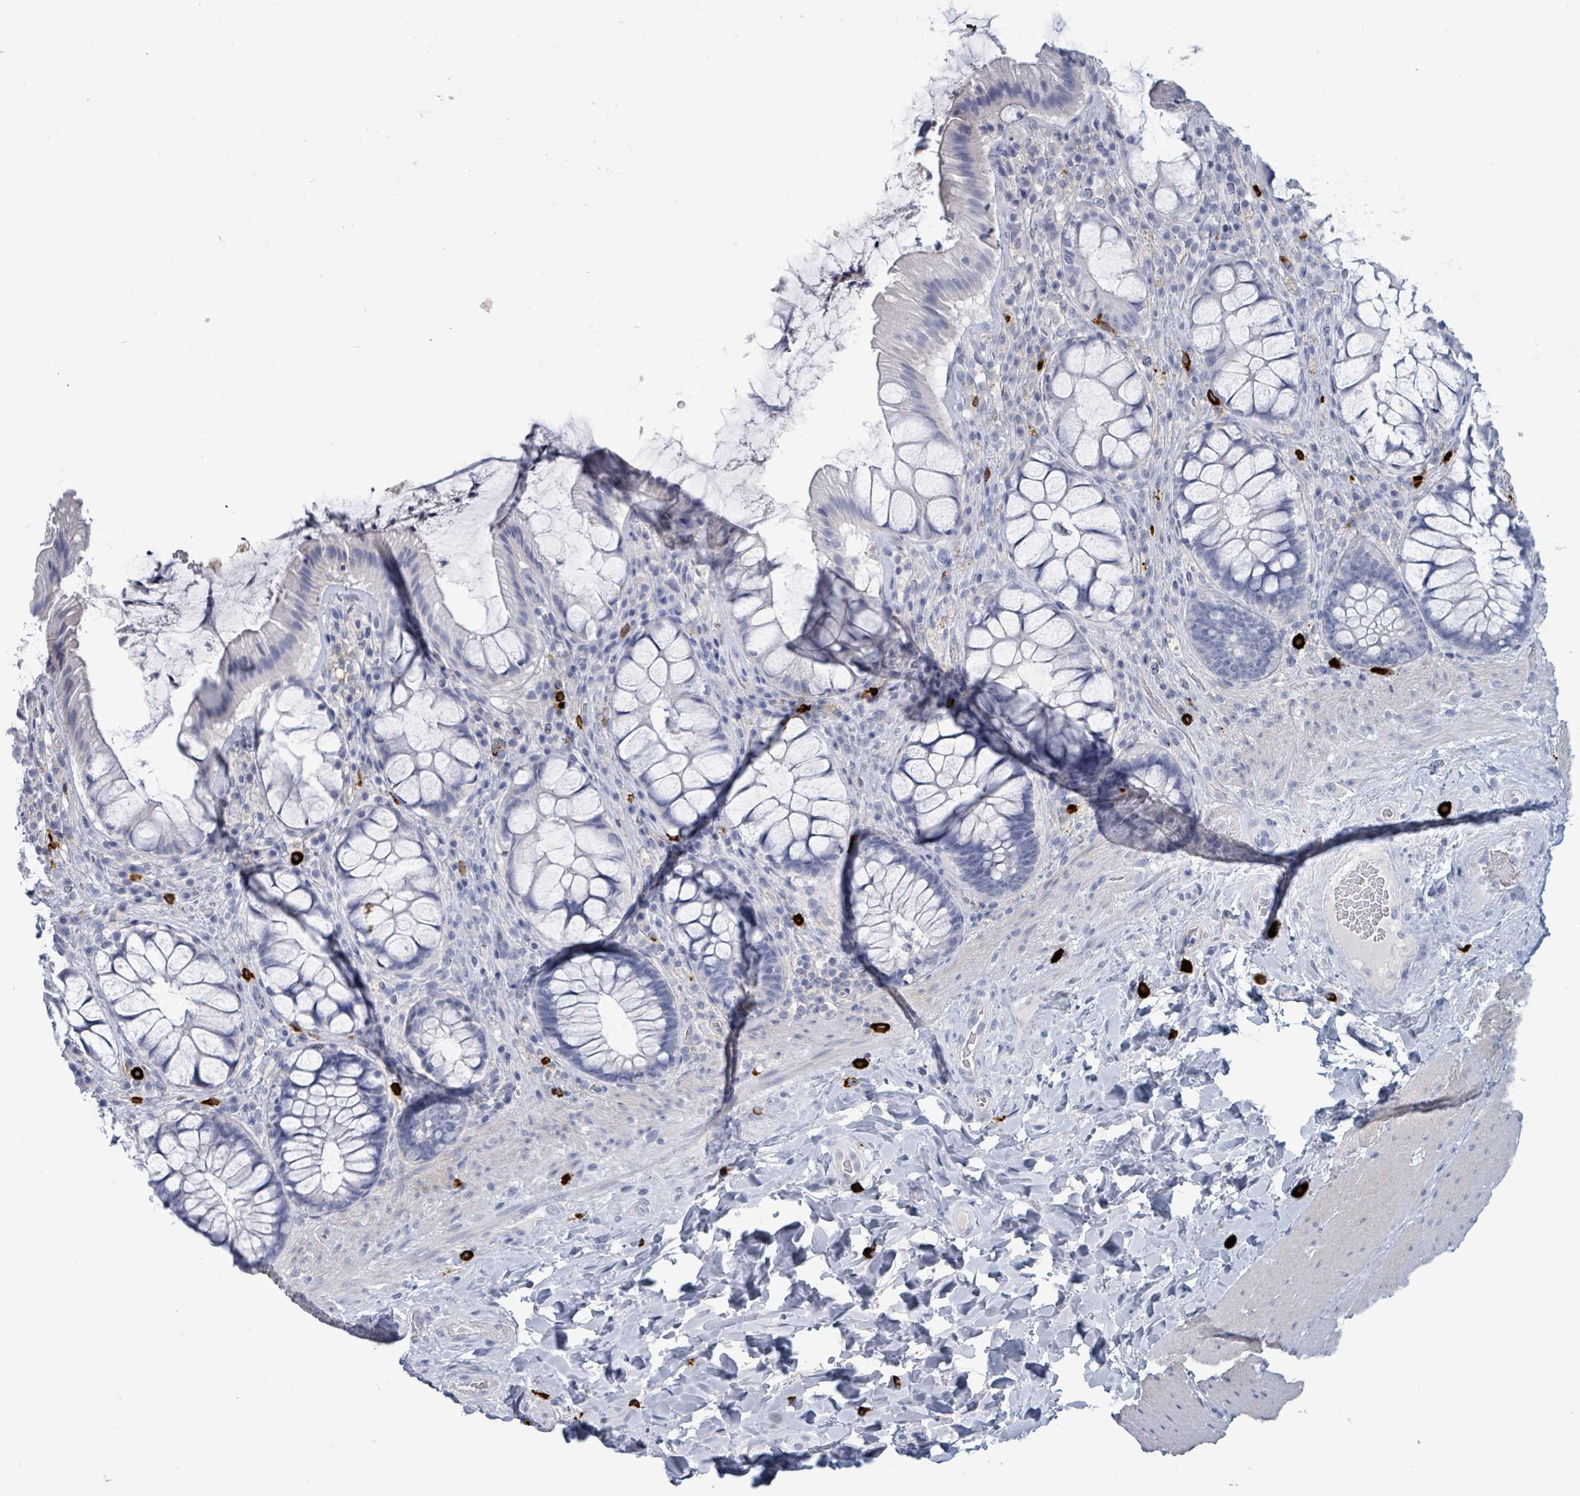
{"staining": {"intensity": "negative", "quantity": "none", "location": "none"}, "tissue": "rectum", "cell_type": "Glandular cells", "image_type": "normal", "snomed": [{"axis": "morphology", "description": "Normal tissue, NOS"}, {"axis": "topography", "description": "Rectum"}], "caption": "Normal rectum was stained to show a protein in brown. There is no significant staining in glandular cells.", "gene": "VPS13D", "patient": {"sex": "female", "age": 58}}